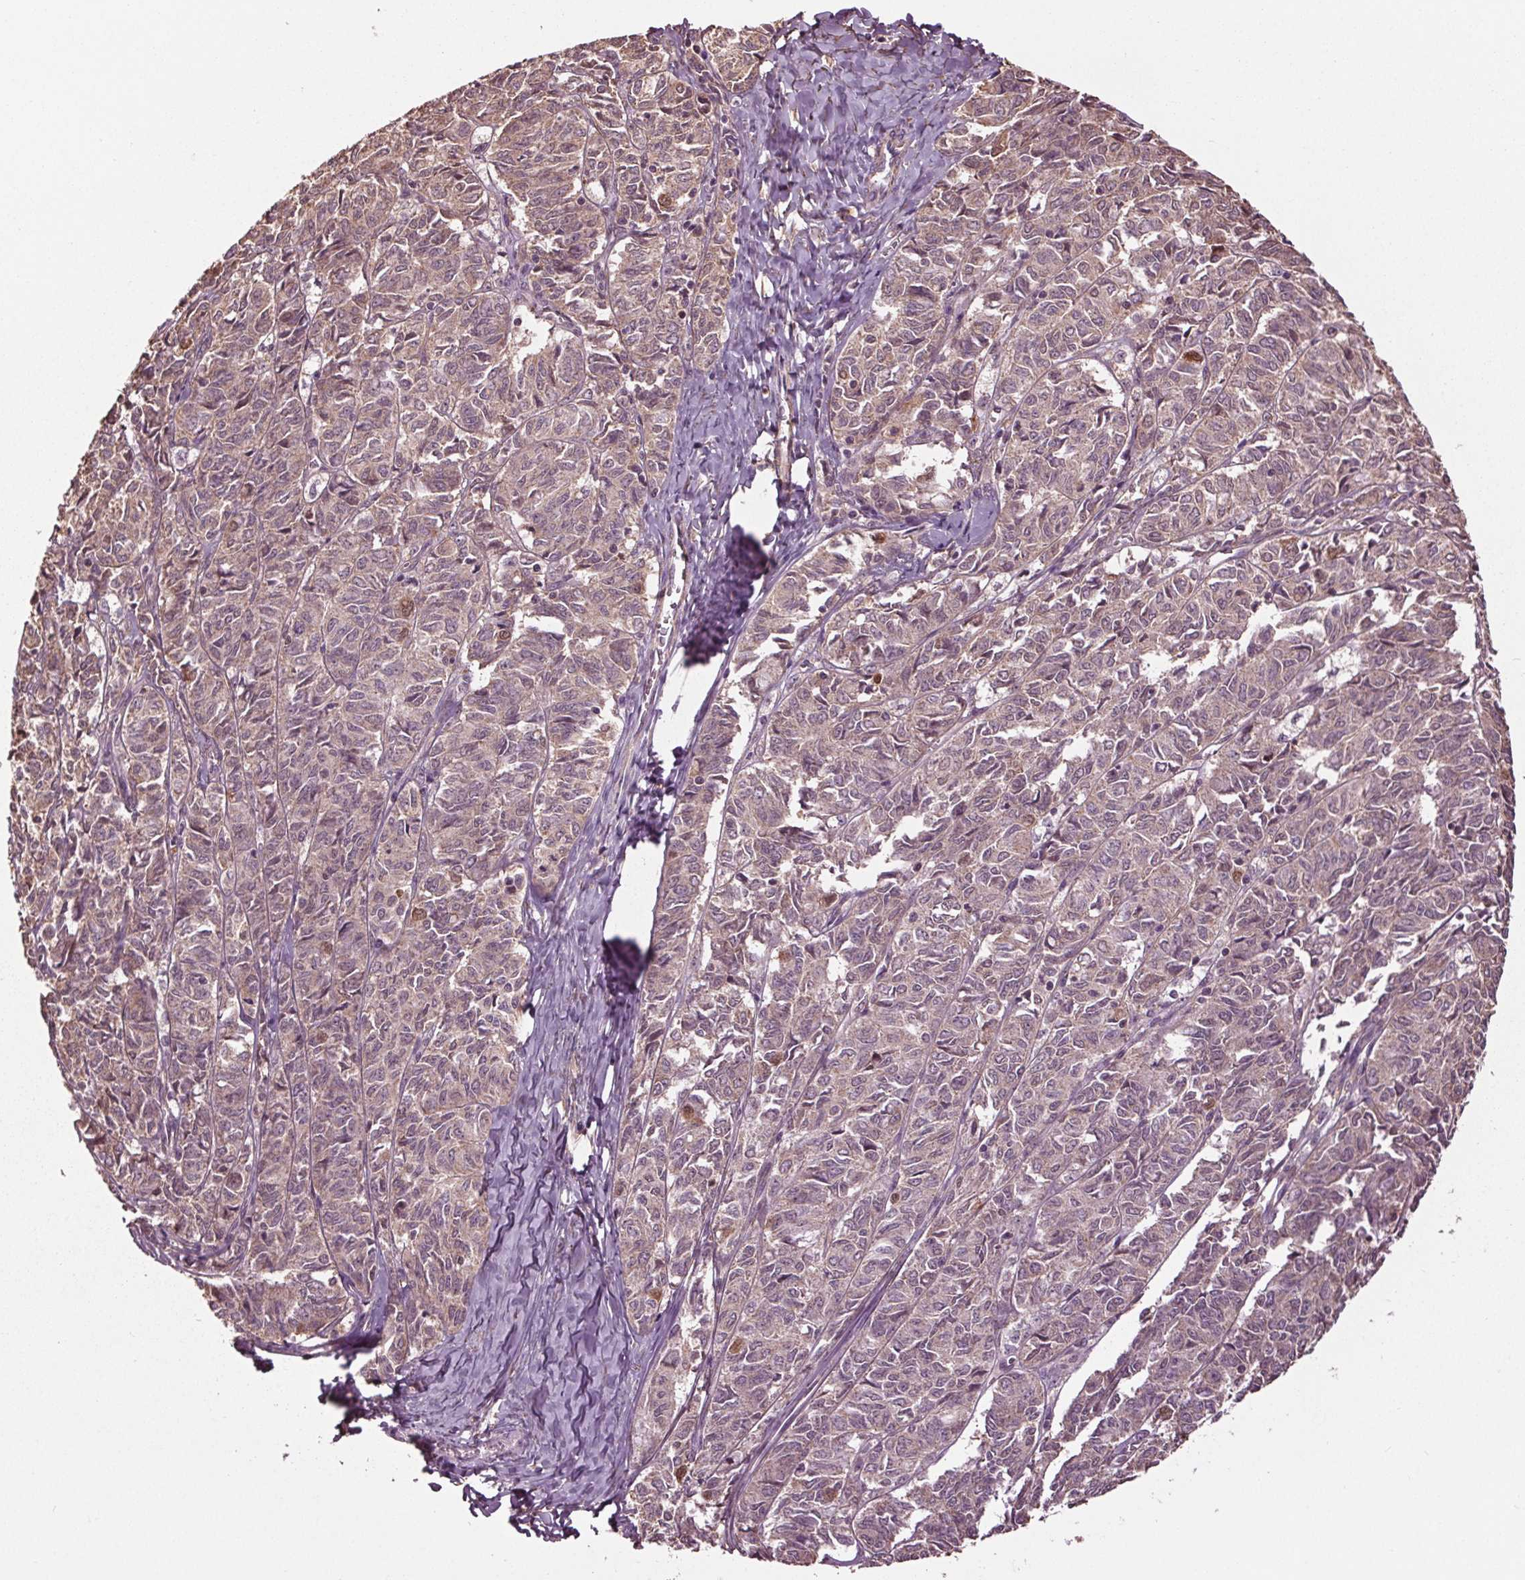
{"staining": {"intensity": "weak", "quantity": "25%-75%", "location": "cytoplasmic/membranous"}, "tissue": "ovarian cancer", "cell_type": "Tumor cells", "image_type": "cancer", "snomed": [{"axis": "morphology", "description": "Carcinoma, endometroid"}, {"axis": "topography", "description": "Ovary"}], "caption": "A low amount of weak cytoplasmic/membranous staining is identified in about 25%-75% of tumor cells in endometroid carcinoma (ovarian) tissue. (DAB IHC with brightfield microscopy, high magnification).", "gene": "RNPEP", "patient": {"sex": "female", "age": 80}}